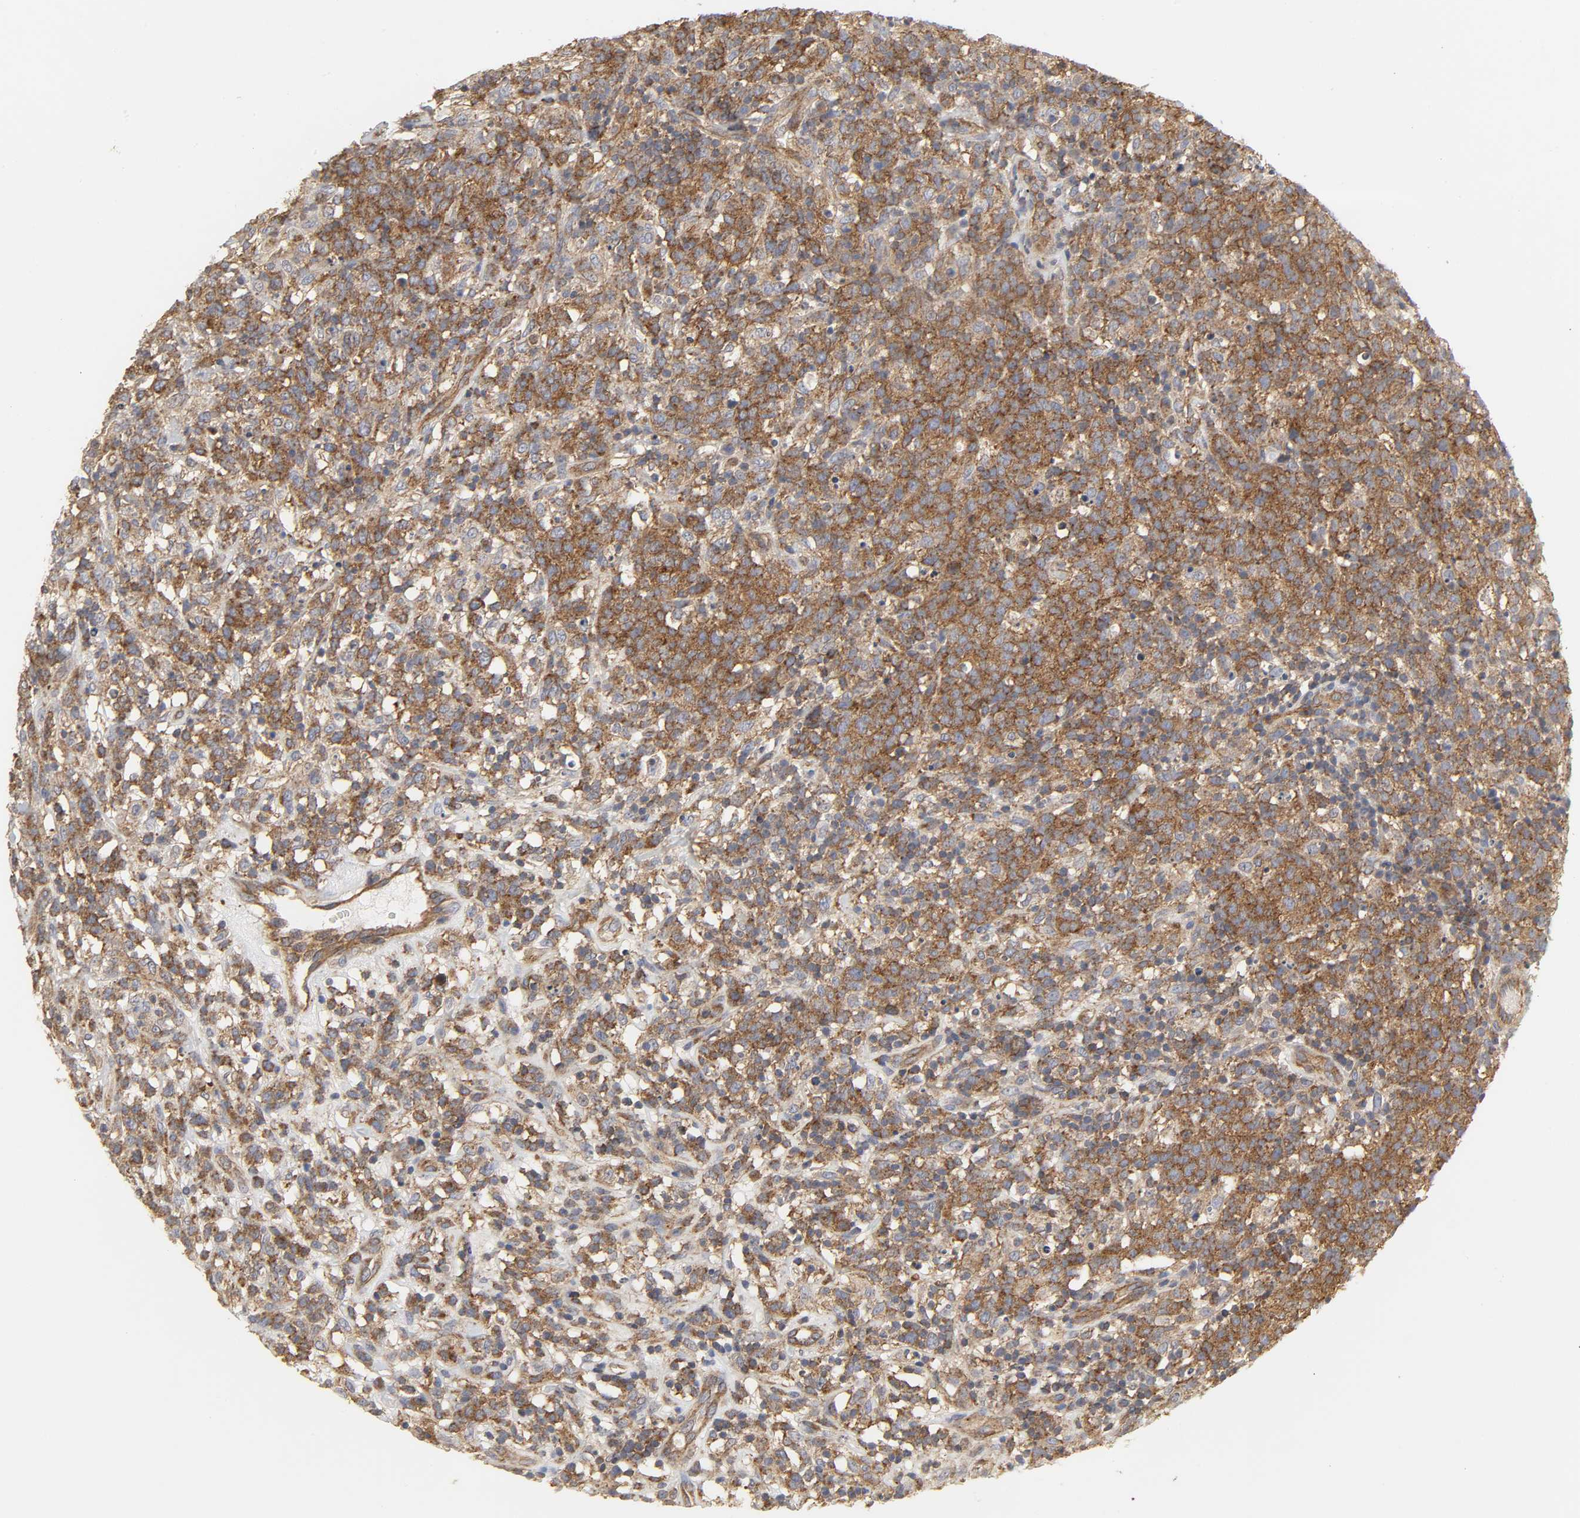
{"staining": {"intensity": "strong", "quantity": ">75%", "location": "cytoplasmic/membranous"}, "tissue": "lymphoma", "cell_type": "Tumor cells", "image_type": "cancer", "snomed": [{"axis": "morphology", "description": "Malignant lymphoma, non-Hodgkin's type, High grade"}, {"axis": "topography", "description": "Lymph node"}], "caption": "Immunohistochemistry (IHC) of human malignant lymphoma, non-Hodgkin's type (high-grade) displays high levels of strong cytoplasmic/membranous expression in about >75% of tumor cells.", "gene": "SH3GLB1", "patient": {"sex": "female", "age": 73}}